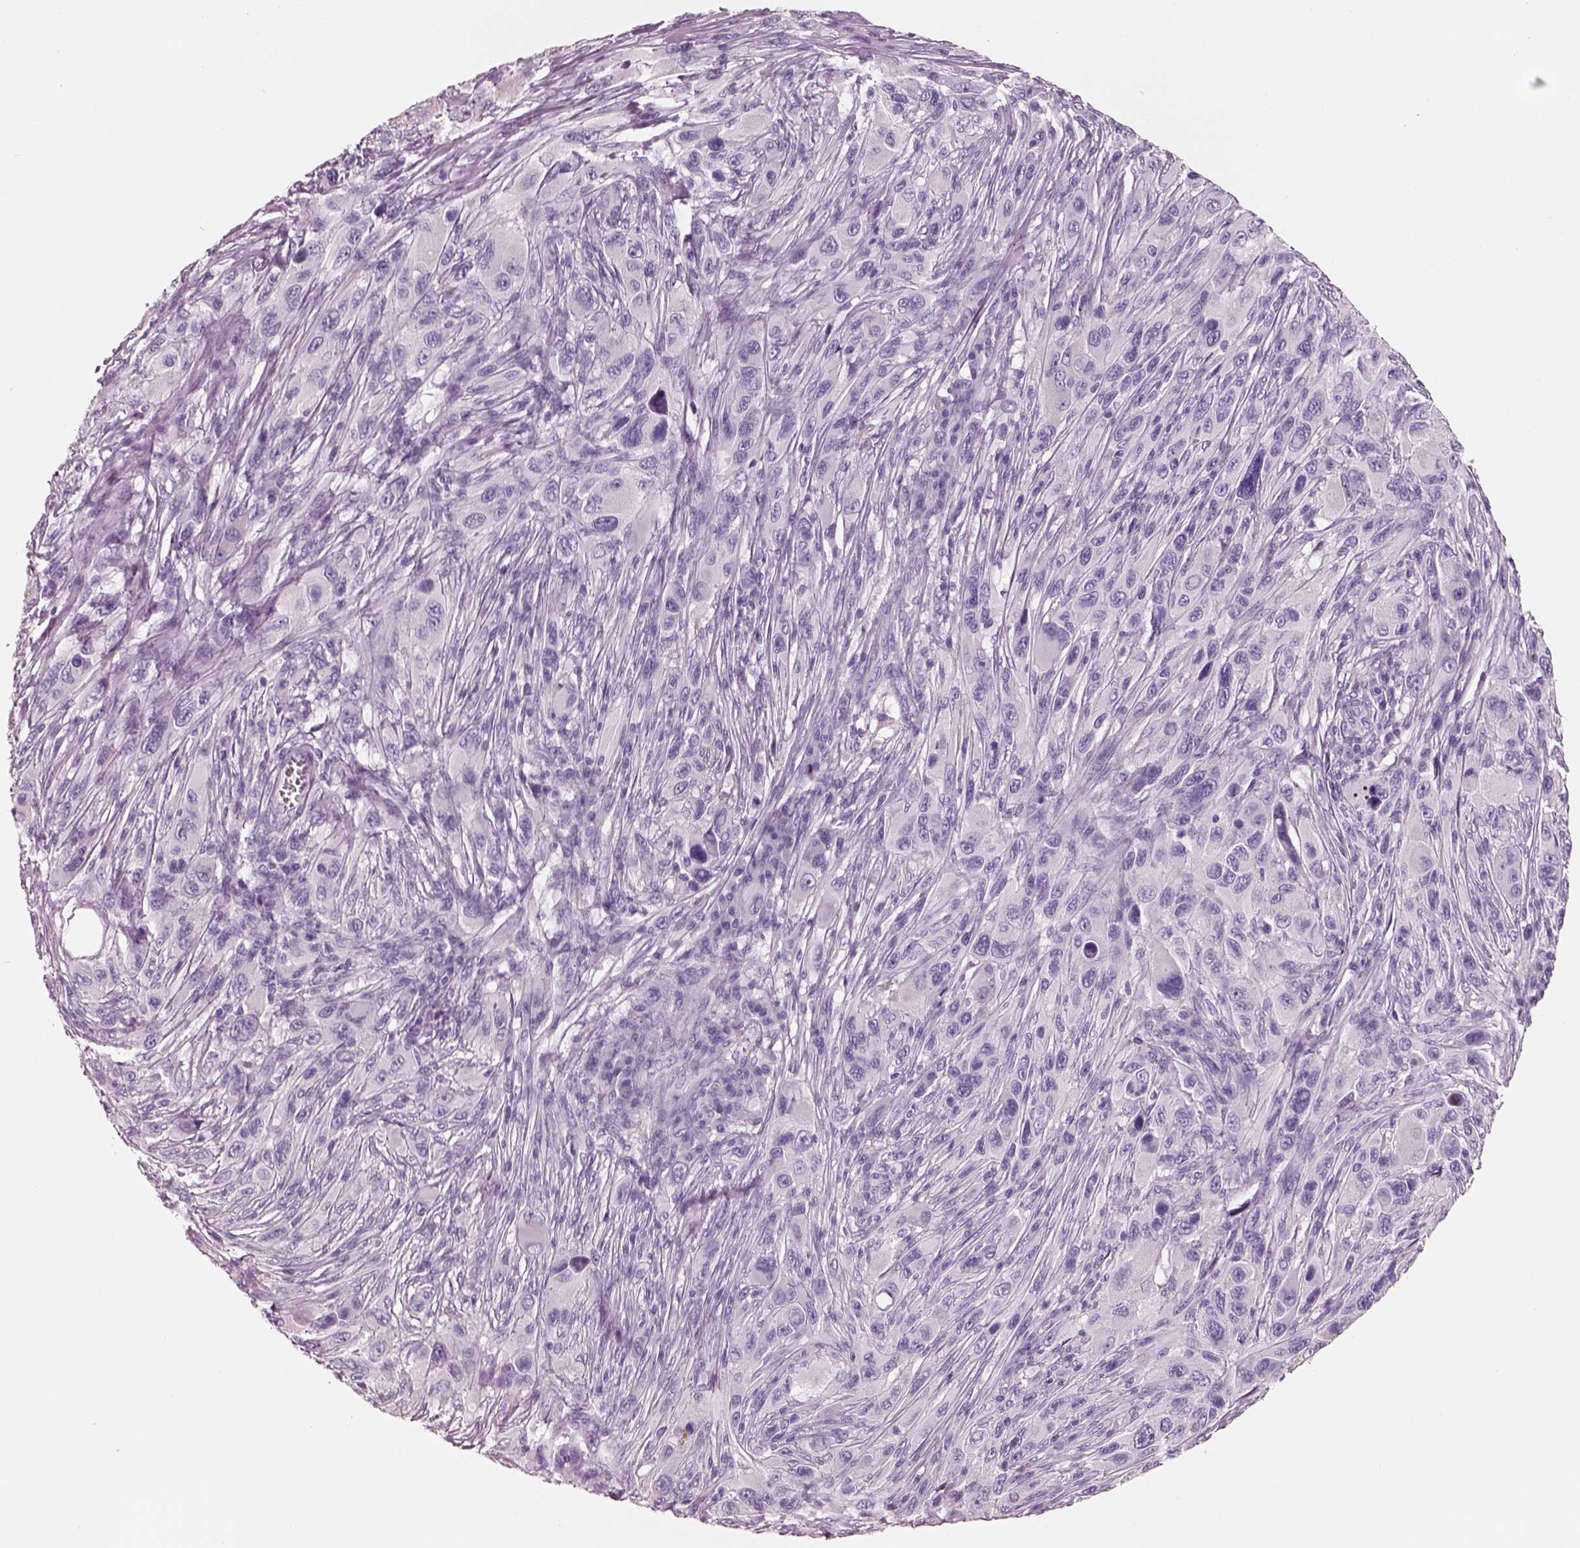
{"staining": {"intensity": "negative", "quantity": "none", "location": "none"}, "tissue": "melanoma", "cell_type": "Tumor cells", "image_type": "cancer", "snomed": [{"axis": "morphology", "description": "Malignant melanoma, NOS"}, {"axis": "topography", "description": "Skin"}], "caption": "Histopathology image shows no protein expression in tumor cells of malignant melanoma tissue.", "gene": "PNOC", "patient": {"sex": "male", "age": 53}}